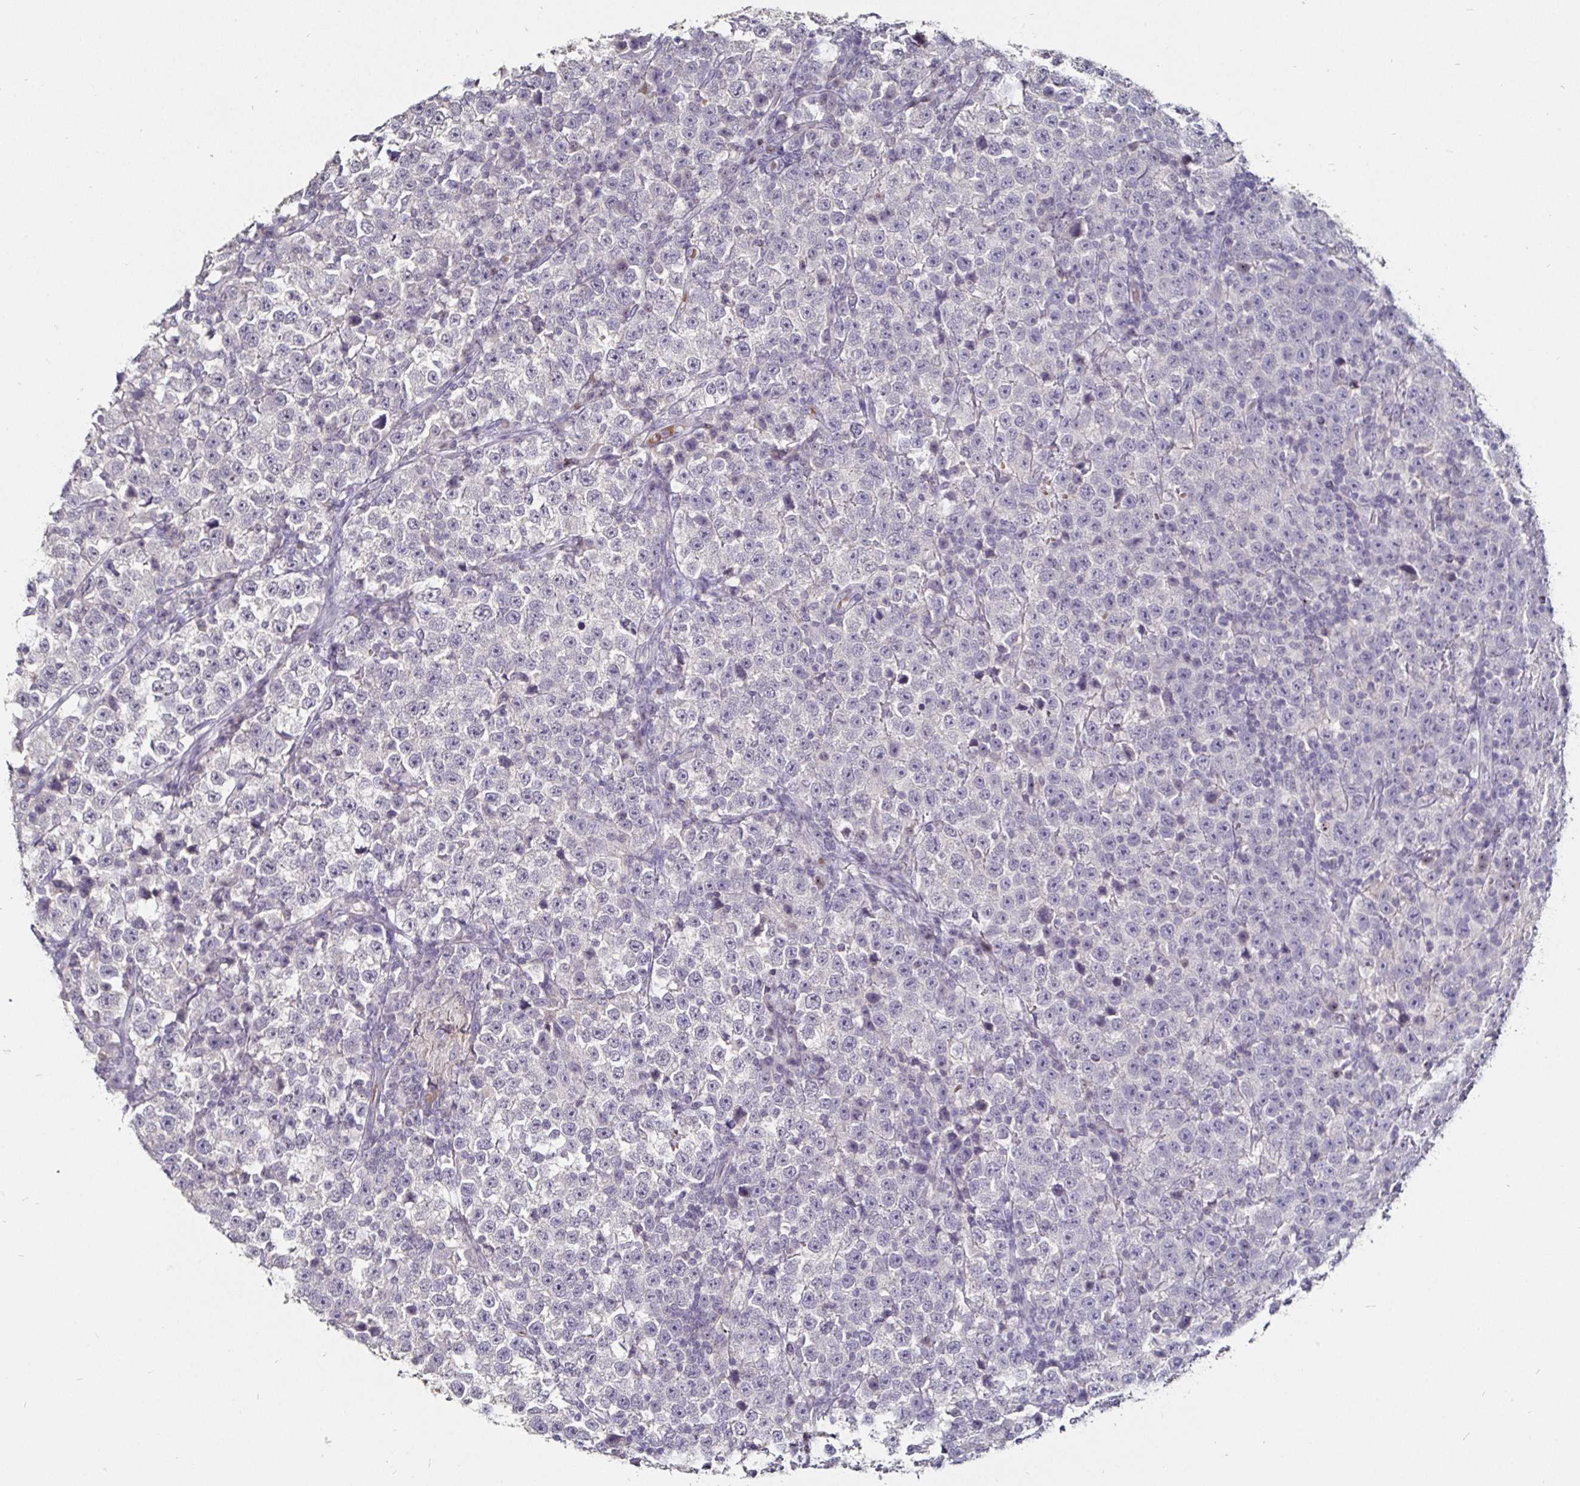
{"staining": {"intensity": "negative", "quantity": "none", "location": "none"}, "tissue": "testis cancer", "cell_type": "Tumor cells", "image_type": "cancer", "snomed": [{"axis": "morphology", "description": "Seminoma, NOS"}, {"axis": "topography", "description": "Testis"}], "caption": "Protein analysis of seminoma (testis) reveals no significant expression in tumor cells. (DAB (3,3'-diaminobenzidine) immunohistochemistry visualized using brightfield microscopy, high magnification).", "gene": "FAIM2", "patient": {"sex": "male", "age": 43}}